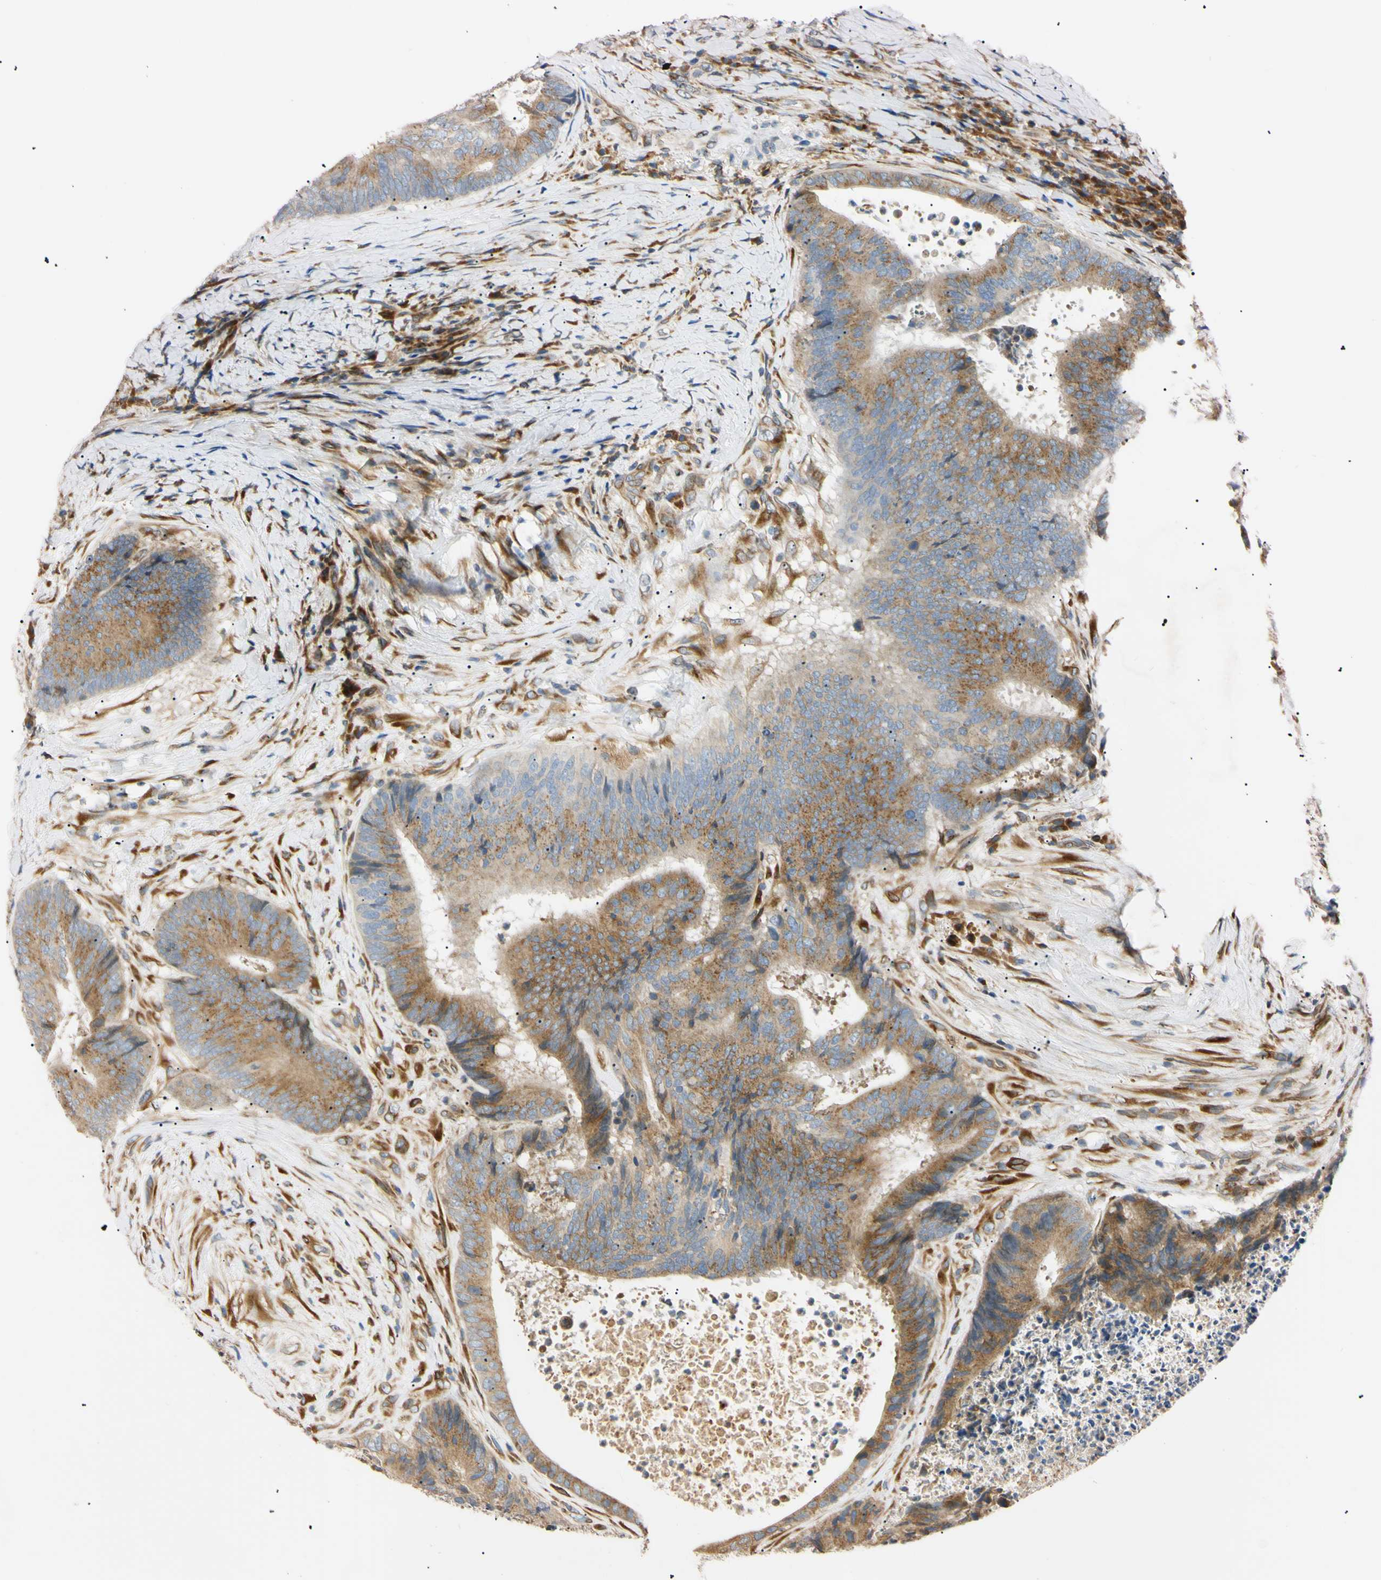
{"staining": {"intensity": "moderate", "quantity": ">75%", "location": "cytoplasmic/membranous"}, "tissue": "colorectal cancer", "cell_type": "Tumor cells", "image_type": "cancer", "snomed": [{"axis": "morphology", "description": "Adenocarcinoma, NOS"}, {"axis": "topography", "description": "Rectum"}], "caption": "Protein staining of adenocarcinoma (colorectal) tissue shows moderate cytoplasmic/membranous expression in about >75% of tumor cells. (DAB (3,3'-diaminobenzidine) IHC with brightfield microscopy, high magnification).", "gene": "IER3IP1", "patient": {"sex": "male", "age": 72}}